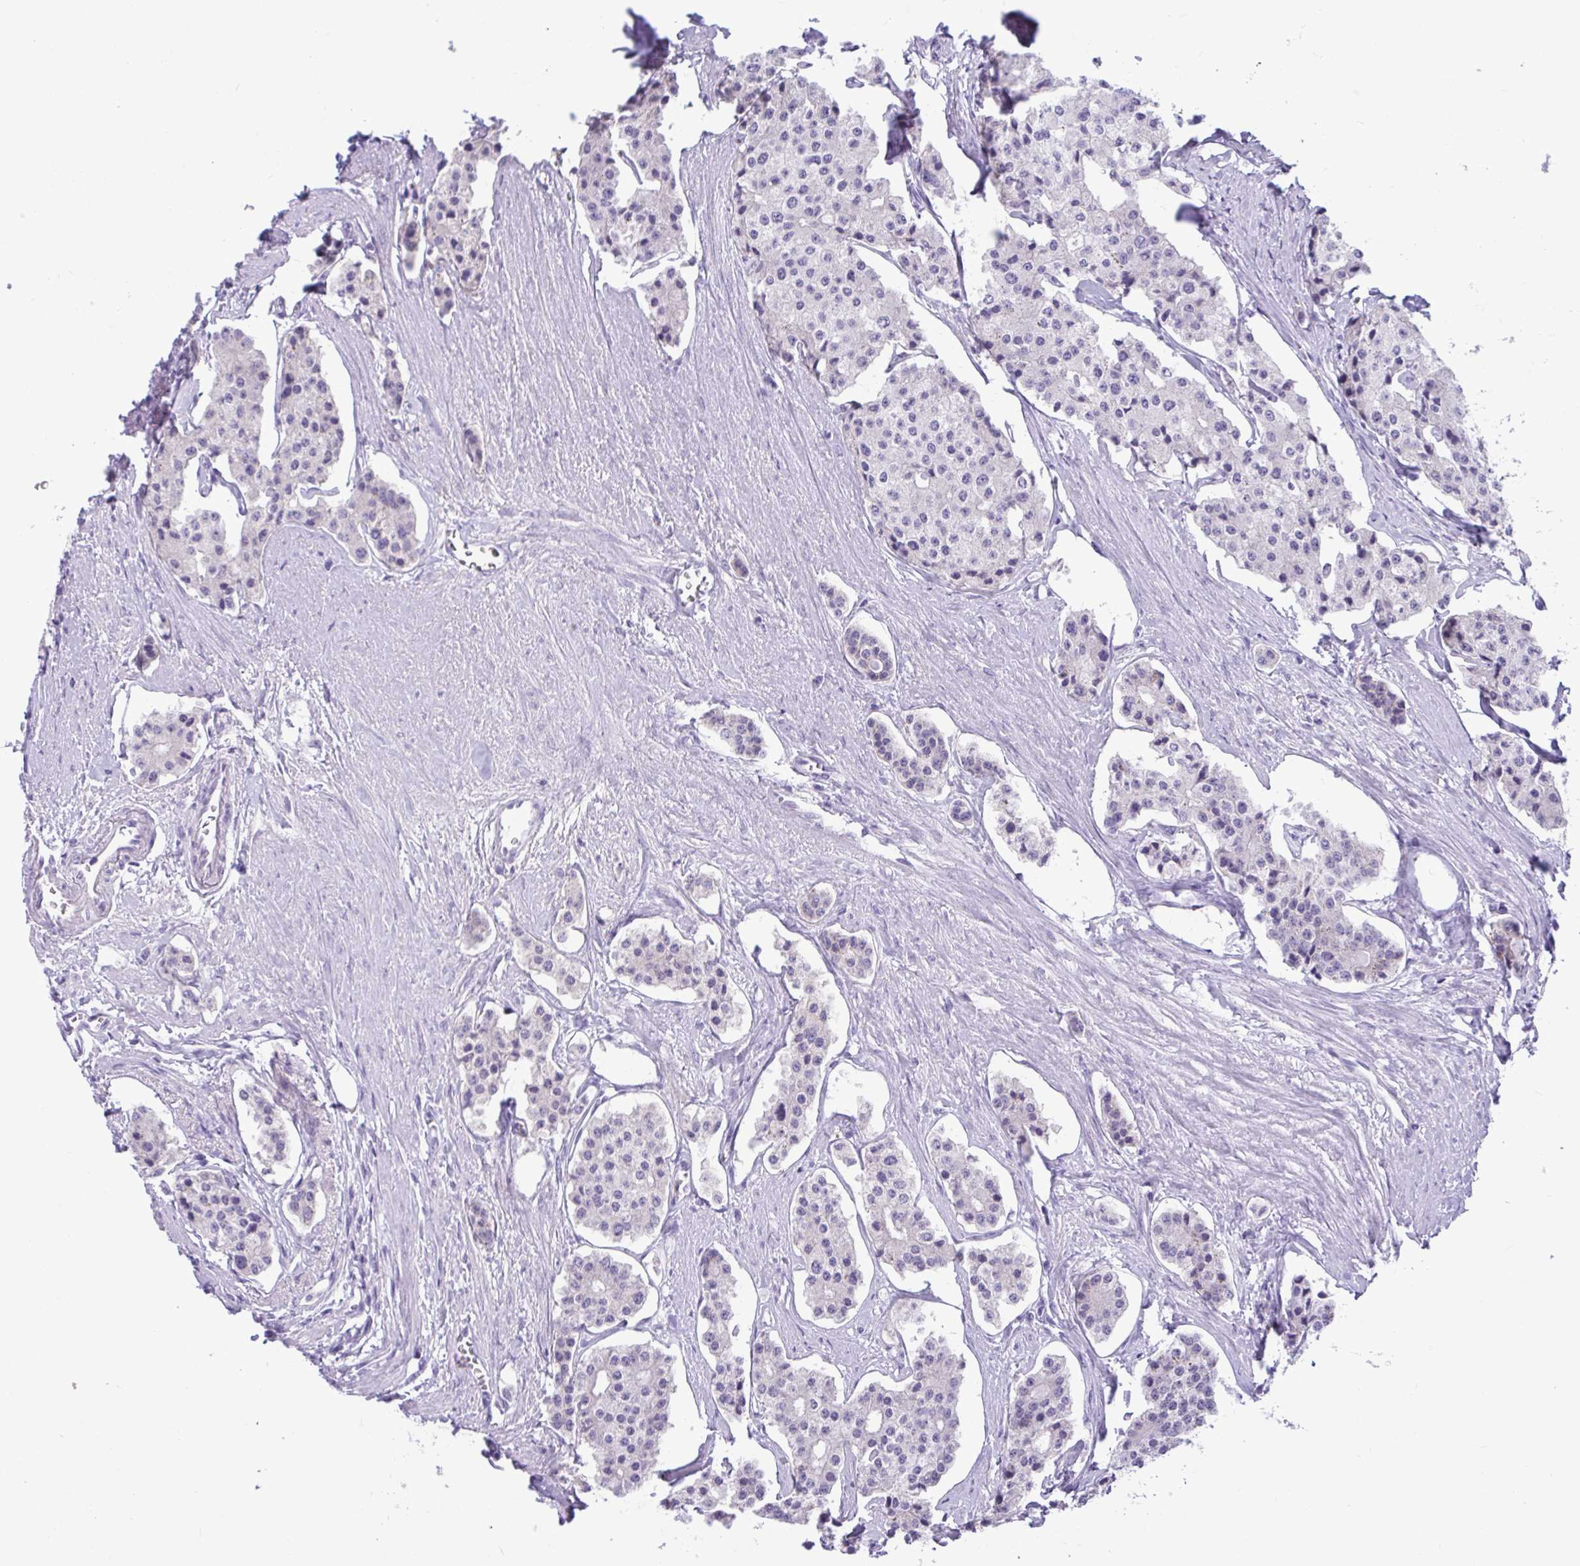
{"staining": {"intensity": "negative", "quantity": "none", "location": "none"}, "tissue": "carcinoid", "cell_type": "Tumor cells", "image_type": "cancer", "snomed": [{"axis": "morphology", "description": "Carcinoid, malignant, NOS"}, {"axis": "topography", "description": "Small intestine"}], "caption": "This is an immunohistochemistry (IHC) image of human carcinoid. There is no expression in tumor cells.", "gene": "WNT9B", "patient": {"sex": "female", "age": 65}}